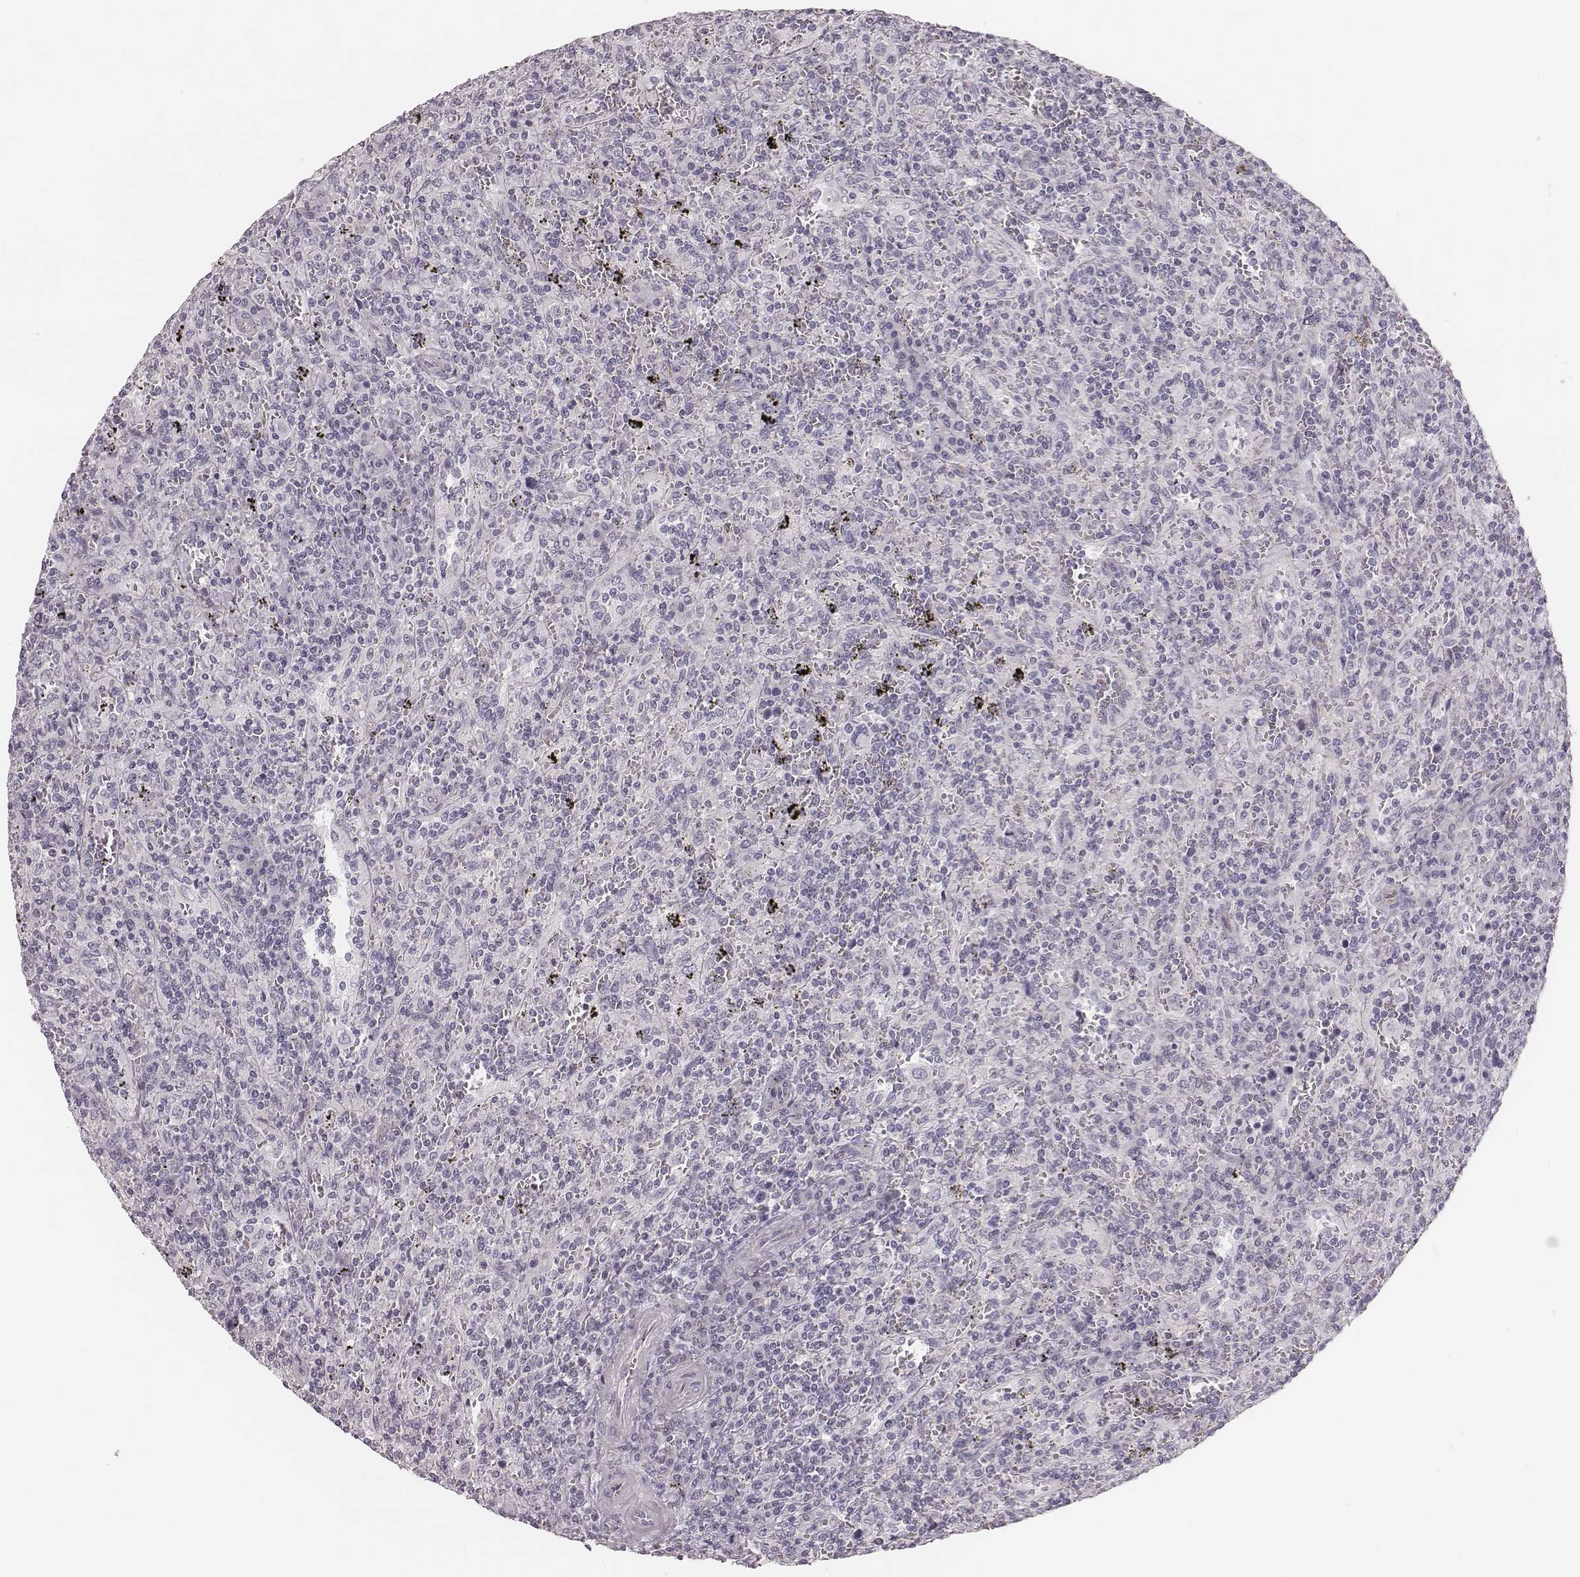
{"staining": {"intensity": "negative", "quantity": "none", "location": "none"}, "tissue": "lymphoma", "cell_type": "Tumor cells", "image_type": "cancer", "snomed": [{"axis": "morphology", "description": "Malignant lymphoma, non-Hodgkin's type, Low grade"}, {"axis": "topography", "description": "Spleen"}], "caption": "Low-grade malignant lymphoma, non-Hodgkin's type was stained to show a protein in brown. There is no significant expression in tumor cells.", "gene": "SPA17", "patient": {"sex": "male", "age": 62}}